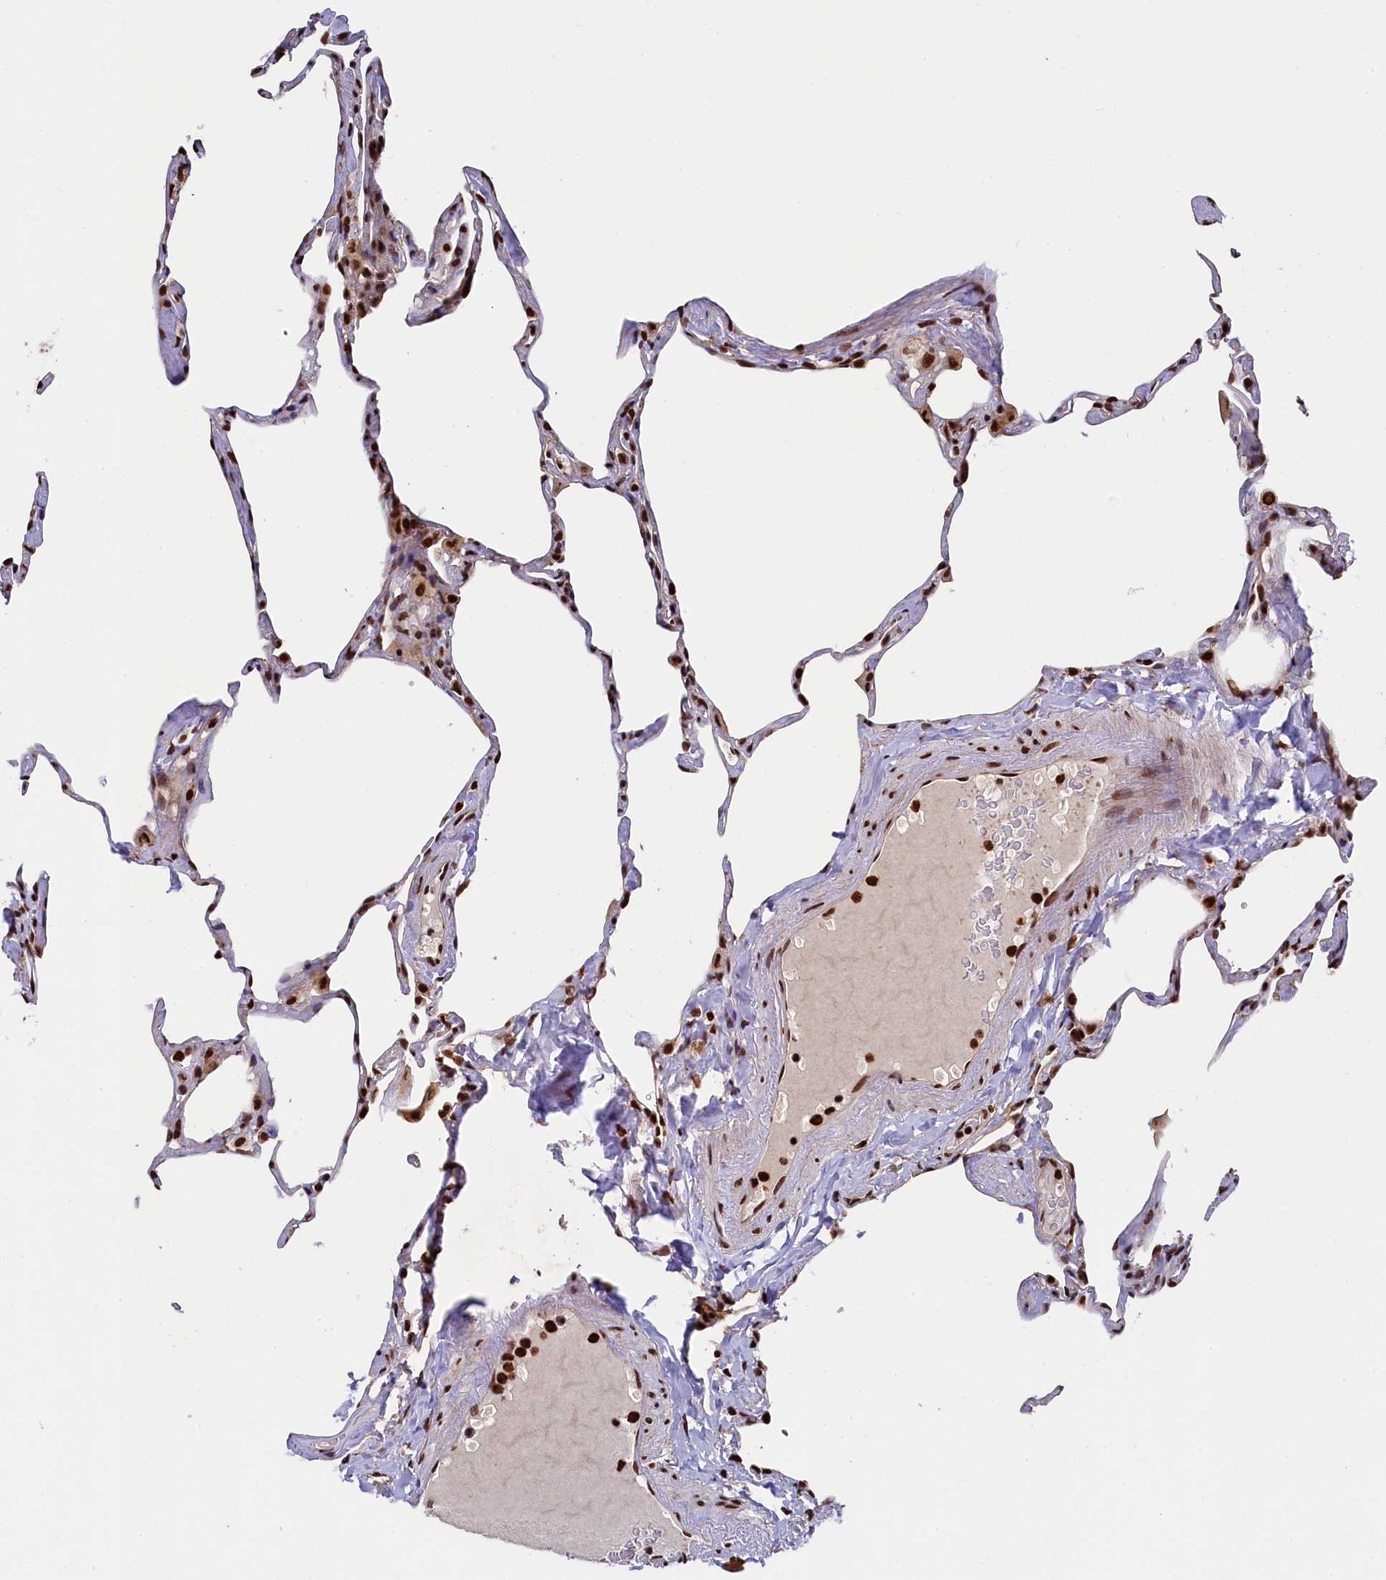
{"staining": {"intensity": "strong", "quantity": "25%-75%", "location": "nuclear"}, "tissue": "lung", "cell_type": "Alveolar cells", "image_type": "normal", "snomed": [{"axis": "morphology", "description": "Normal tissue, NOS"}, {"axis": "topography", "description": "Lung"}], "caption": "This is a photomicrograph of immunohistochemistry staining of normal lung, which shows strong staining in the nuclear of alveolar cells.", "gene": "ADIG", "patient": {"sex": "male", "age": 65}}